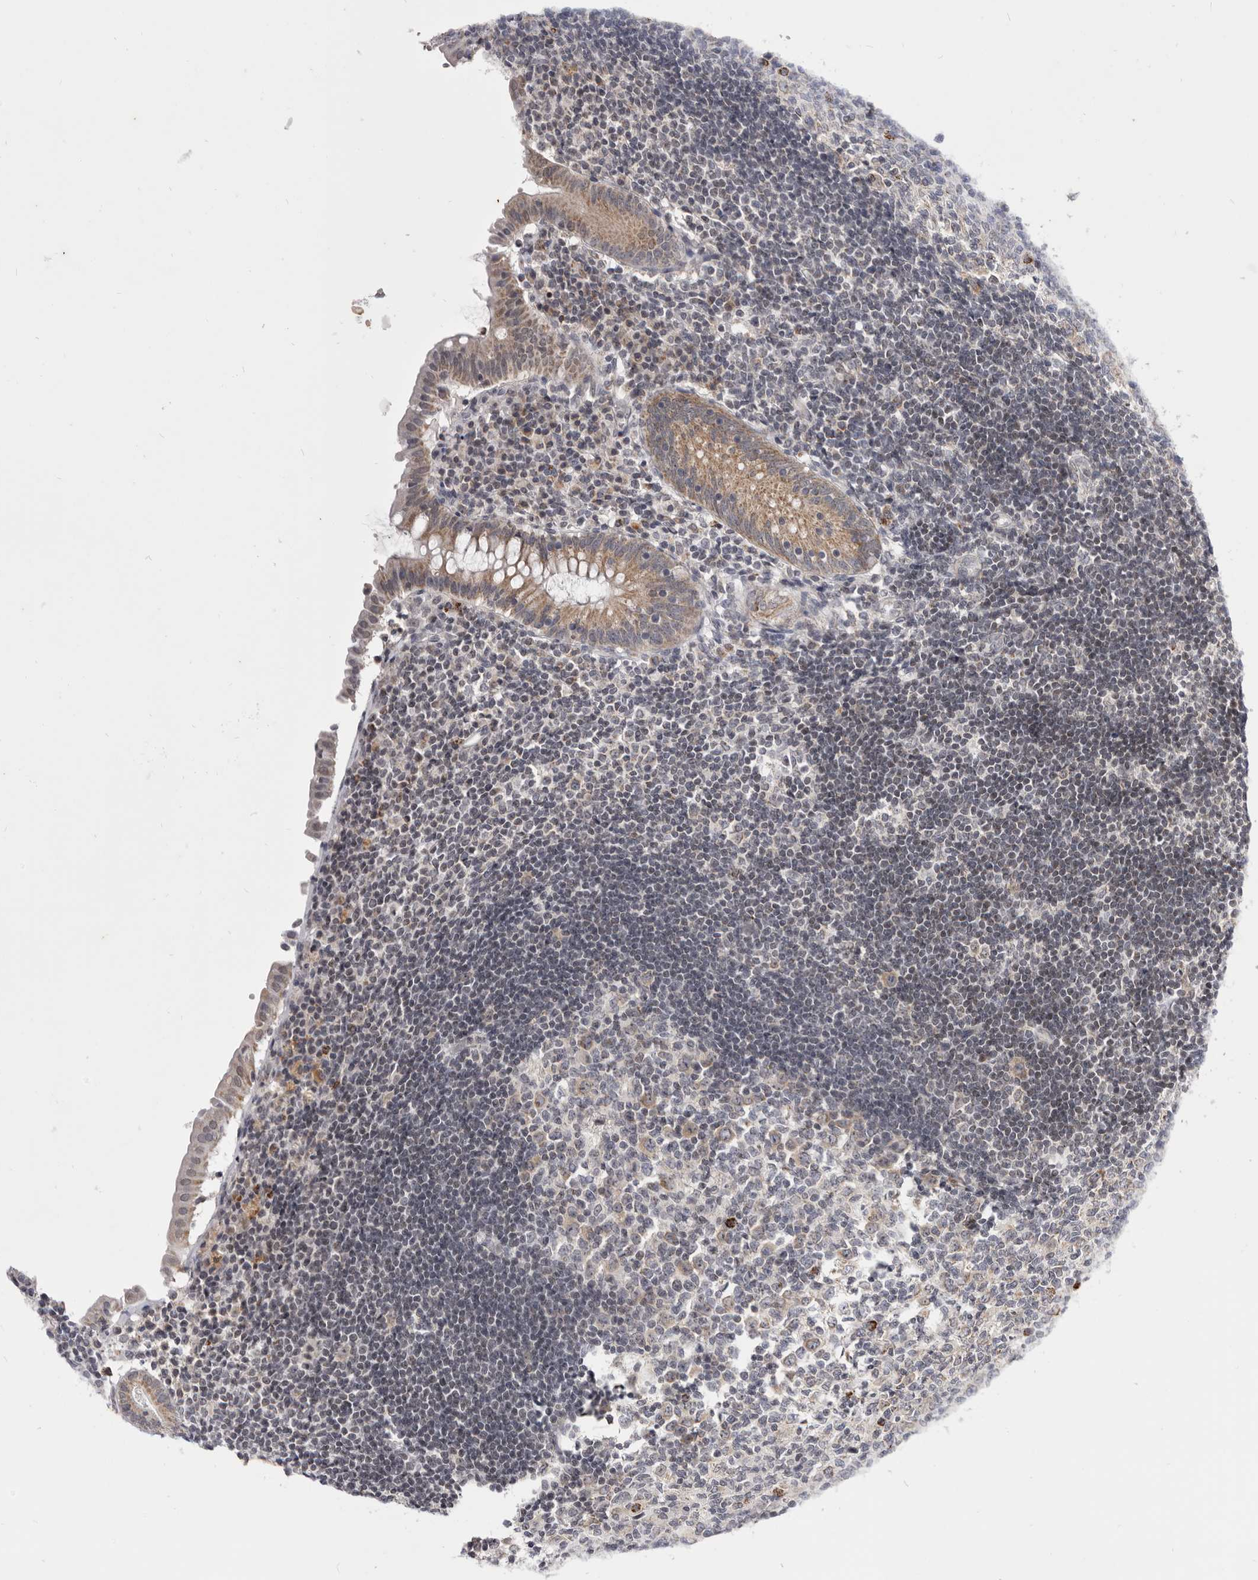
{"staining": {"intensity": "weak", "quantity": "25%-75%", "location": "cytoplasmic/membranous"}, "tissue": "appendix", "cell_type": "Glandular cells", "image_type": "normal", "snomed": [{"axis": "morphology", "description": "Normal tissue, NOS"}, {"axis": "topography", "description": "Appendix"}], "caption": "Immunohistochemistry (IHC) micrograph of unremarkable appendix: appendix stained using immunohistochemistry displays low levels of weak protein expression localized specifically in the cytoplasmic/membranous of glandular cells, appearing as a cytoplasmic/membranous brown color.", "gene": "THUMPD1", "patient": {"sex": "female", "age": 54}}